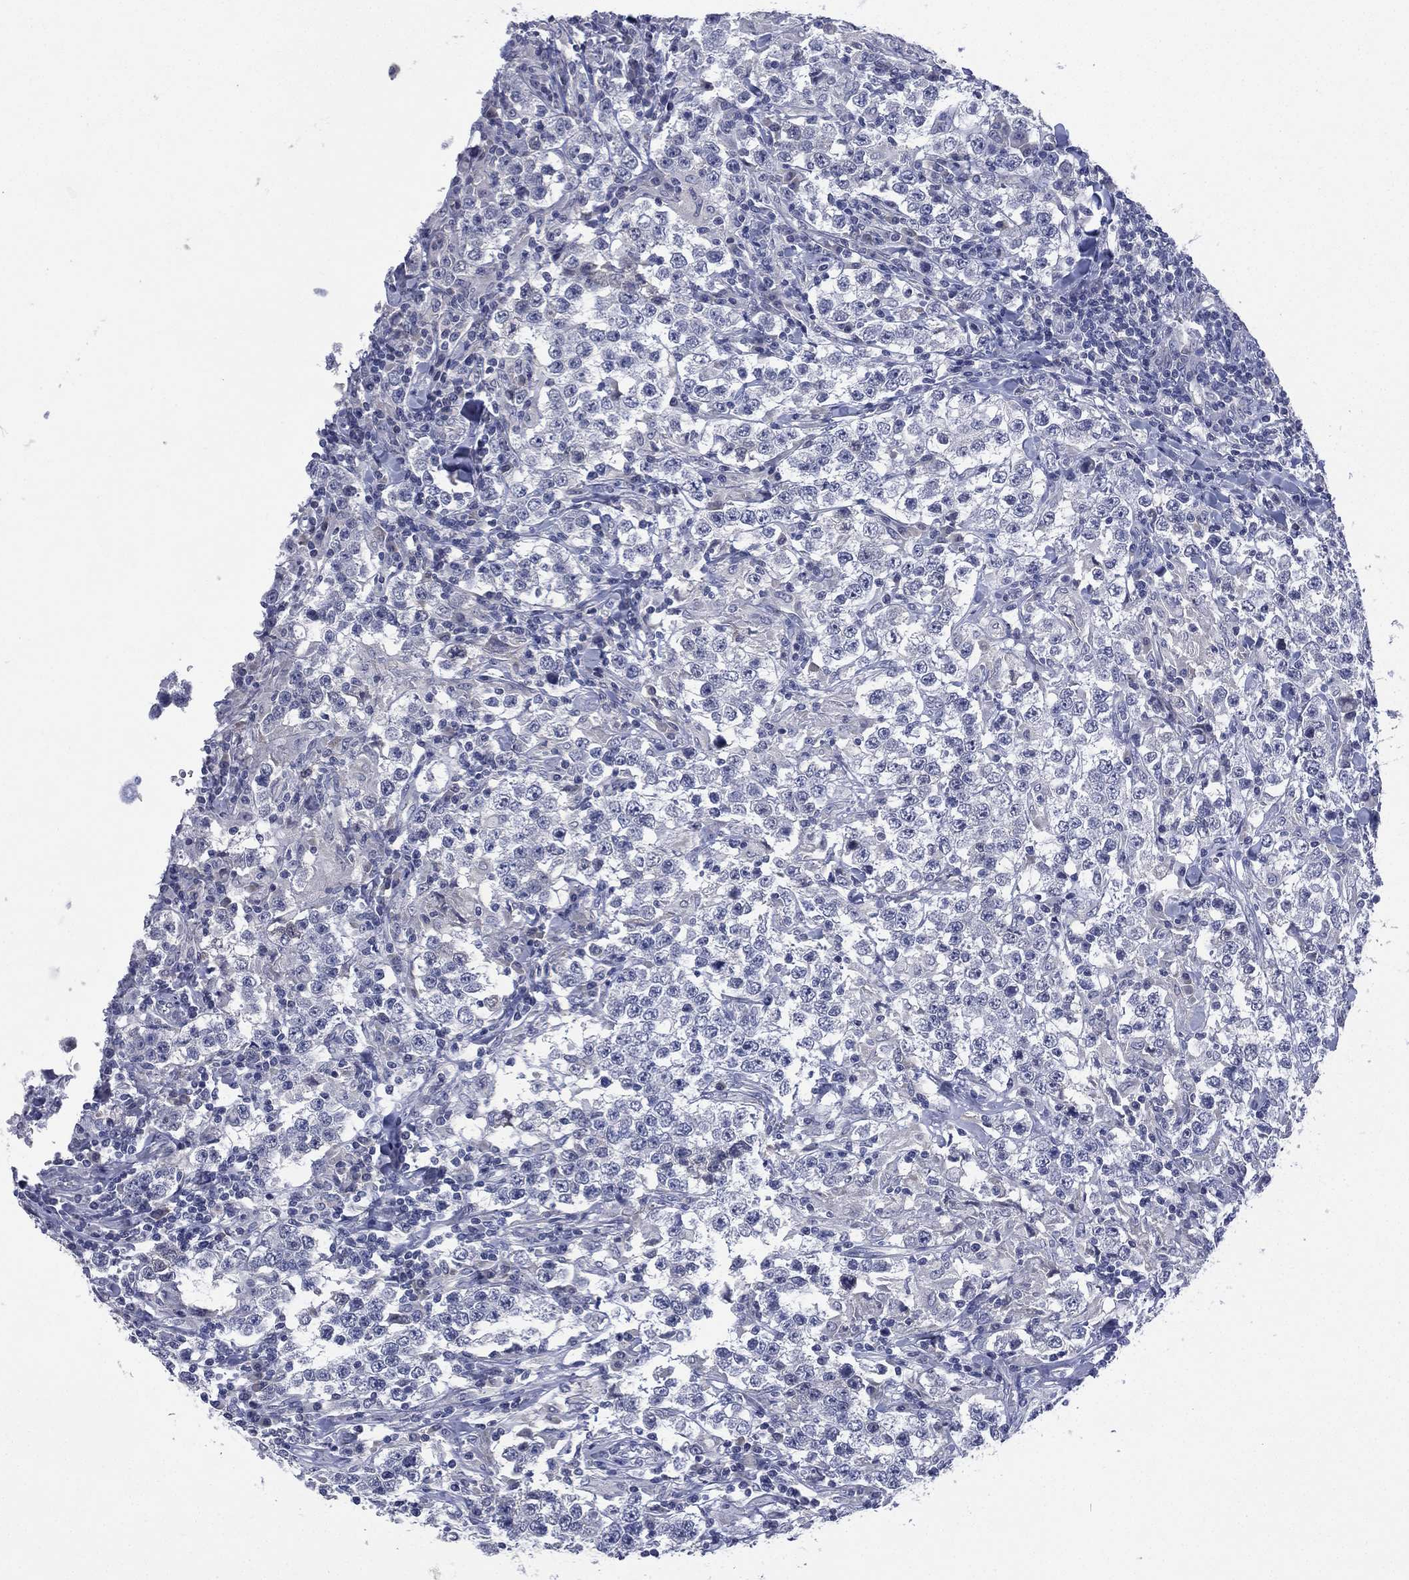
{"staining": {"intensity": "negative", "quantity": "none", "location": "none"}, "tissue": "testis cancer", "cell_type": "Tumor cells", "image_type": "cancer", "snomed": [{"axis": "morphology", "description": "Seminoma, NOS"}, {"axis": "morphology", "description": "Carcinoma, Embryonal, NOS"}, {"axis": "topography", "description": "Testis"}], "caption": "Tumor cells are negative for brown protein staining in testis cancer.", "gene": "KRT35", "patient": {"sex": "male", "age": 41}}